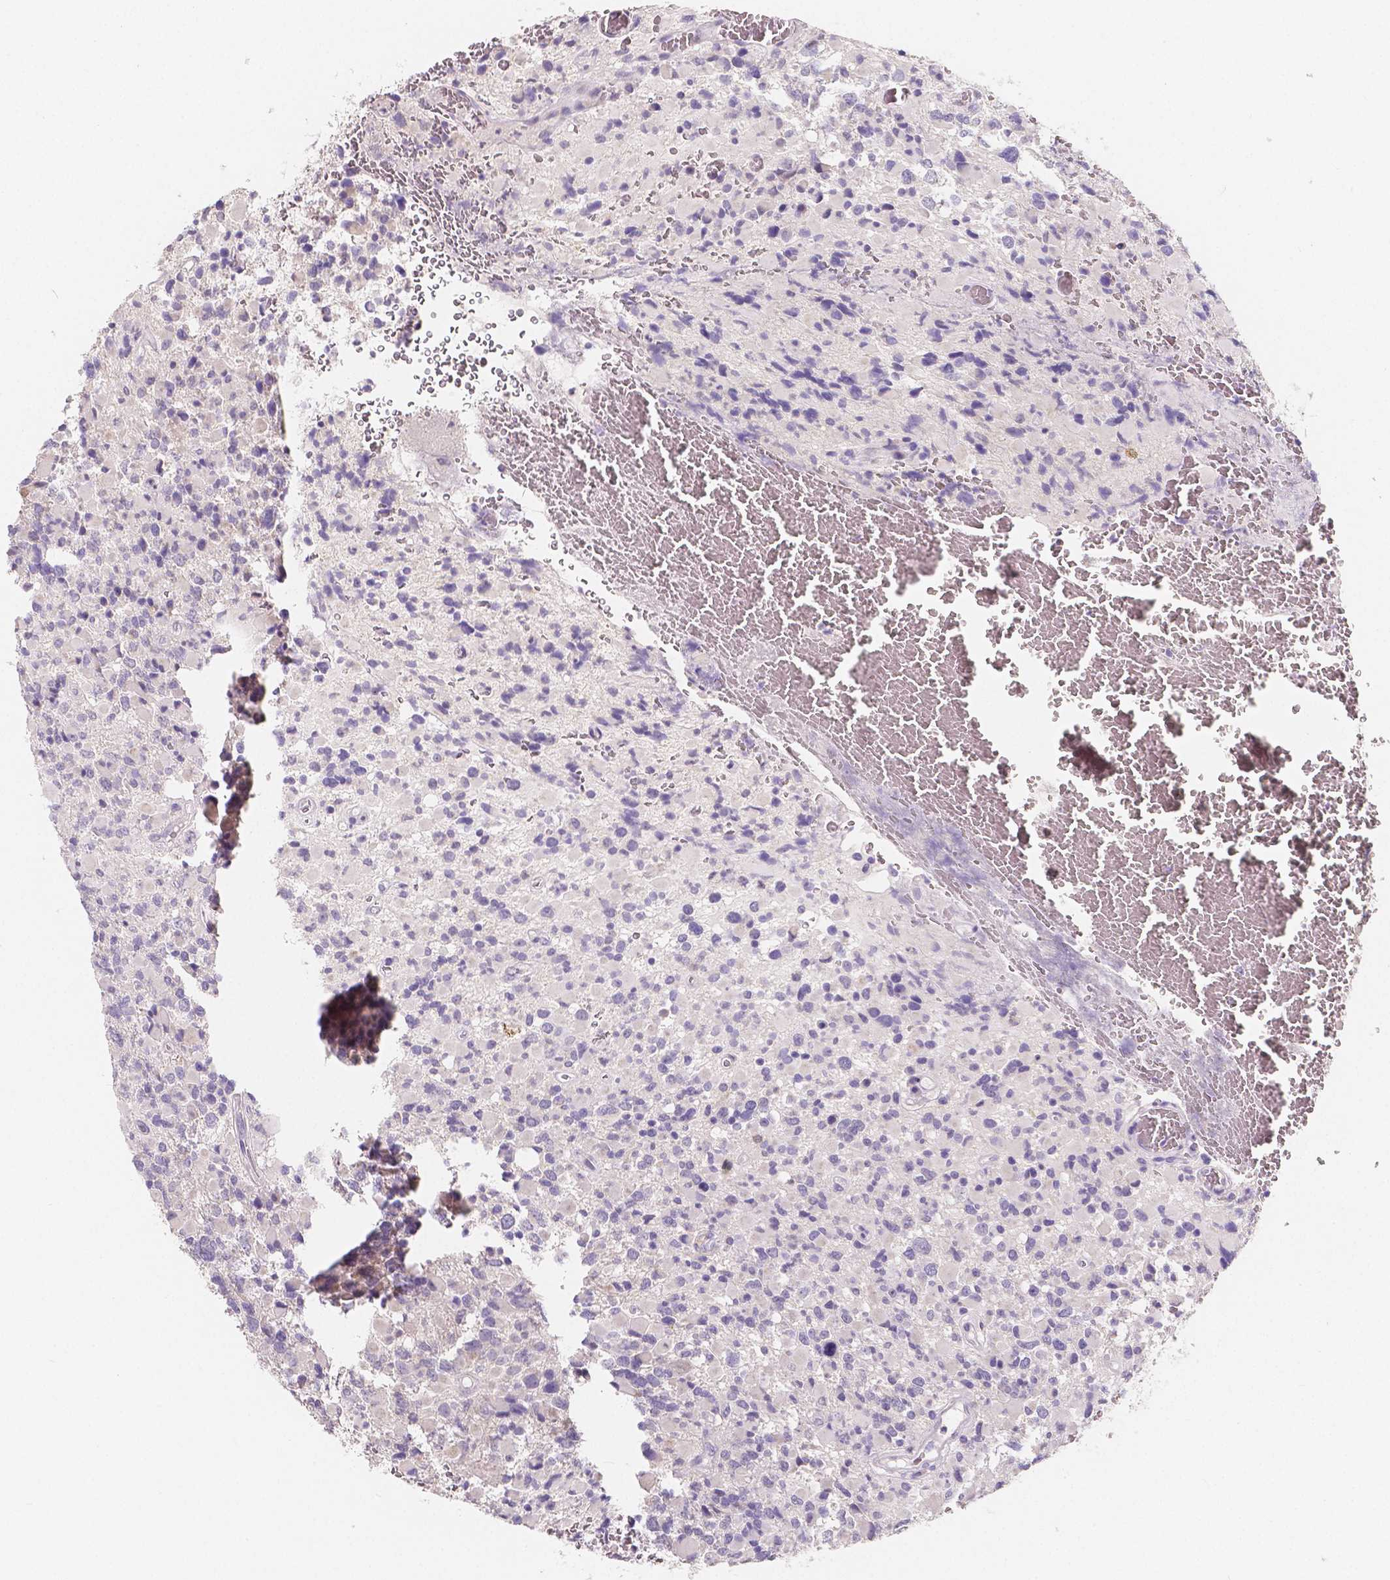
{"staining": {"intensity": "negative", "quantity": "none", "location": "none"}, "tissue": "glioma", "cell_type": "Tumor cells", "image_type": "cancer", "snomed": [{"axis": "morphology", "description": "Glioma, malignant, High grade"}, {"axis": "topography", "description": "Brain"}], "caption": "Glioma stained for a protein using IHC shows no staining tumor cells.", "gene": "ACP5", "patient": {"sex": "female", "age": 40}}